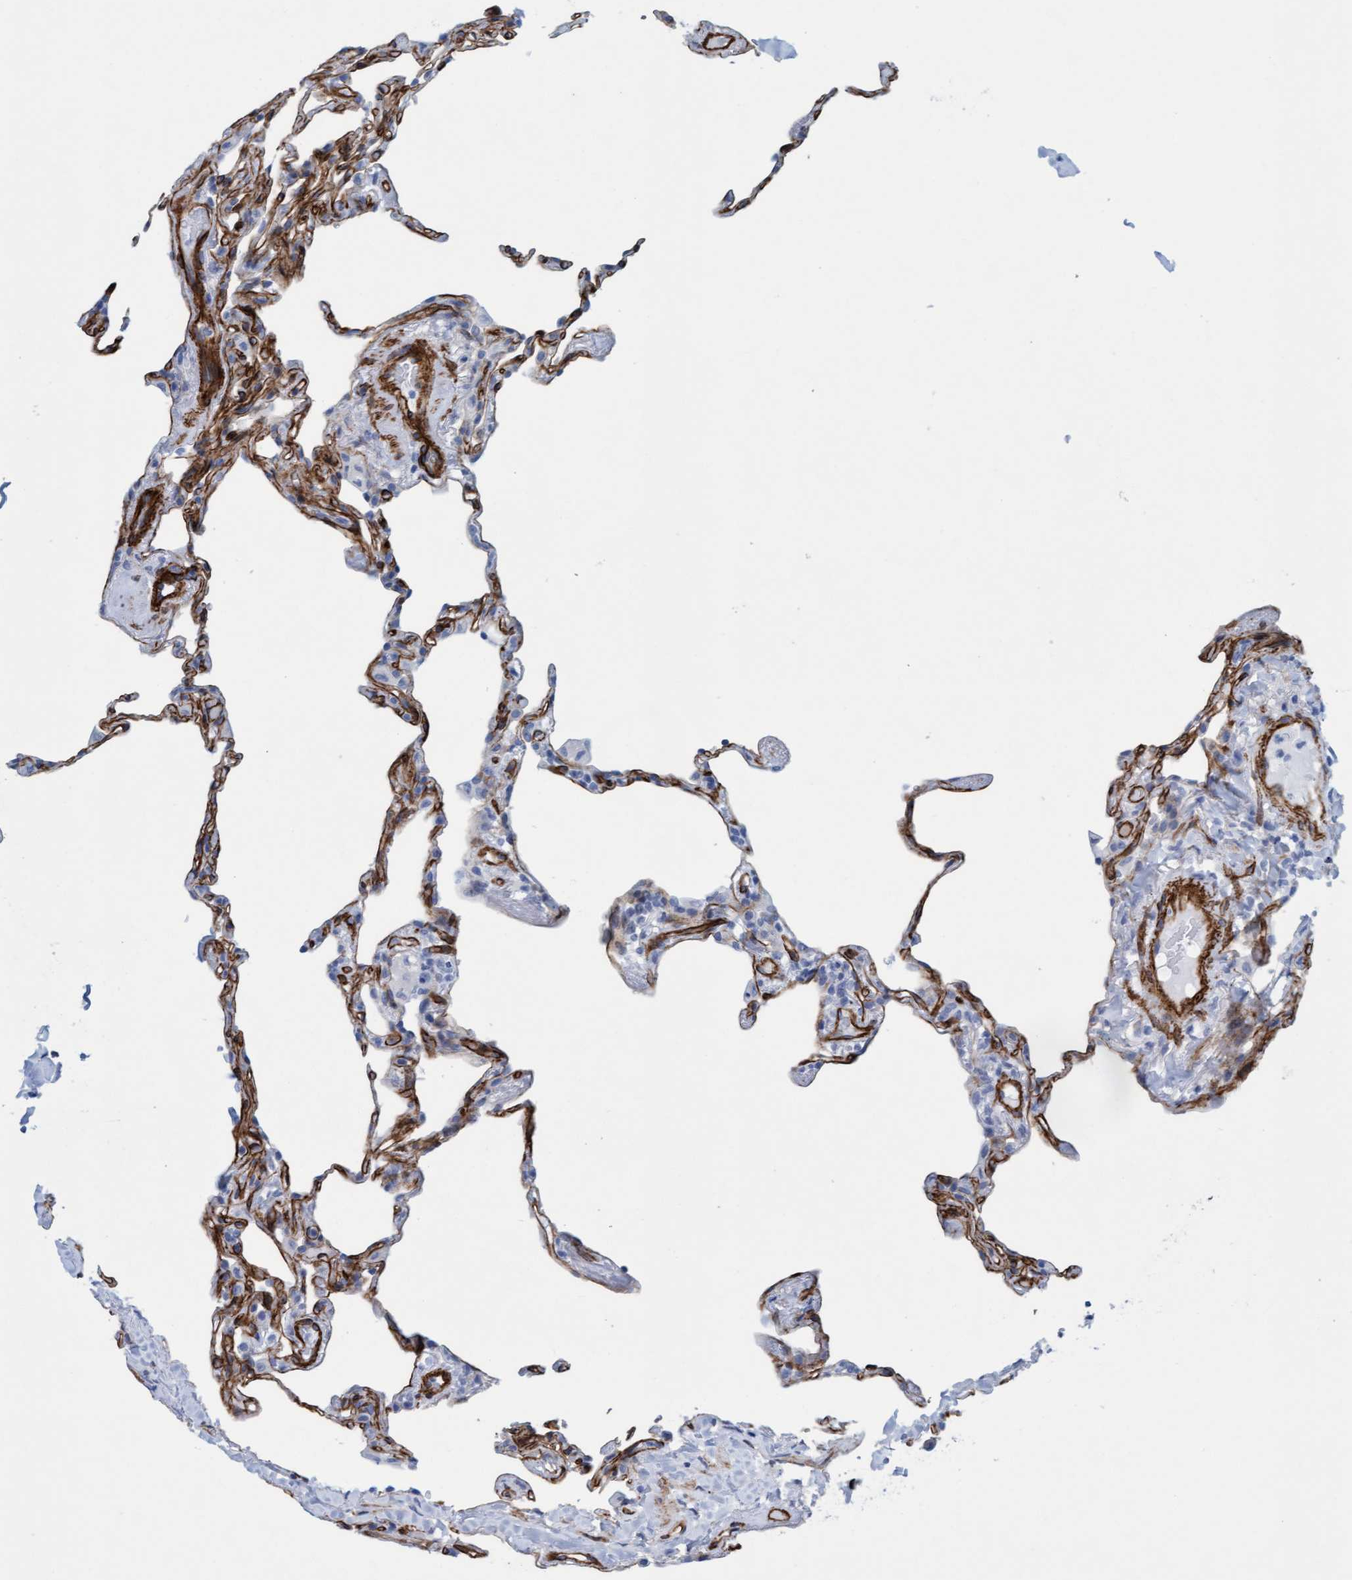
{"staining": {"intensity": "negative", "quantity": "none", "location": "none"}, "tissue": "lung", "cell_type": "Alveolar cells", "image_type": "normal", "snomed": [{"axis": "morphology", "description": "Normal tissue, NOS"}, {"axis": "topography", "description": "Lung"}], "caption": "DAB (3,3'-diaminobenzidine) immunohistochemical staining of unremarkable lung exhibits no significant positivity in alveolar cells. (Brightfield microscopy of DAB IHC at high magnification).", "gene": "MTFR1", "patient": {"sex": "male", "age": 59}}